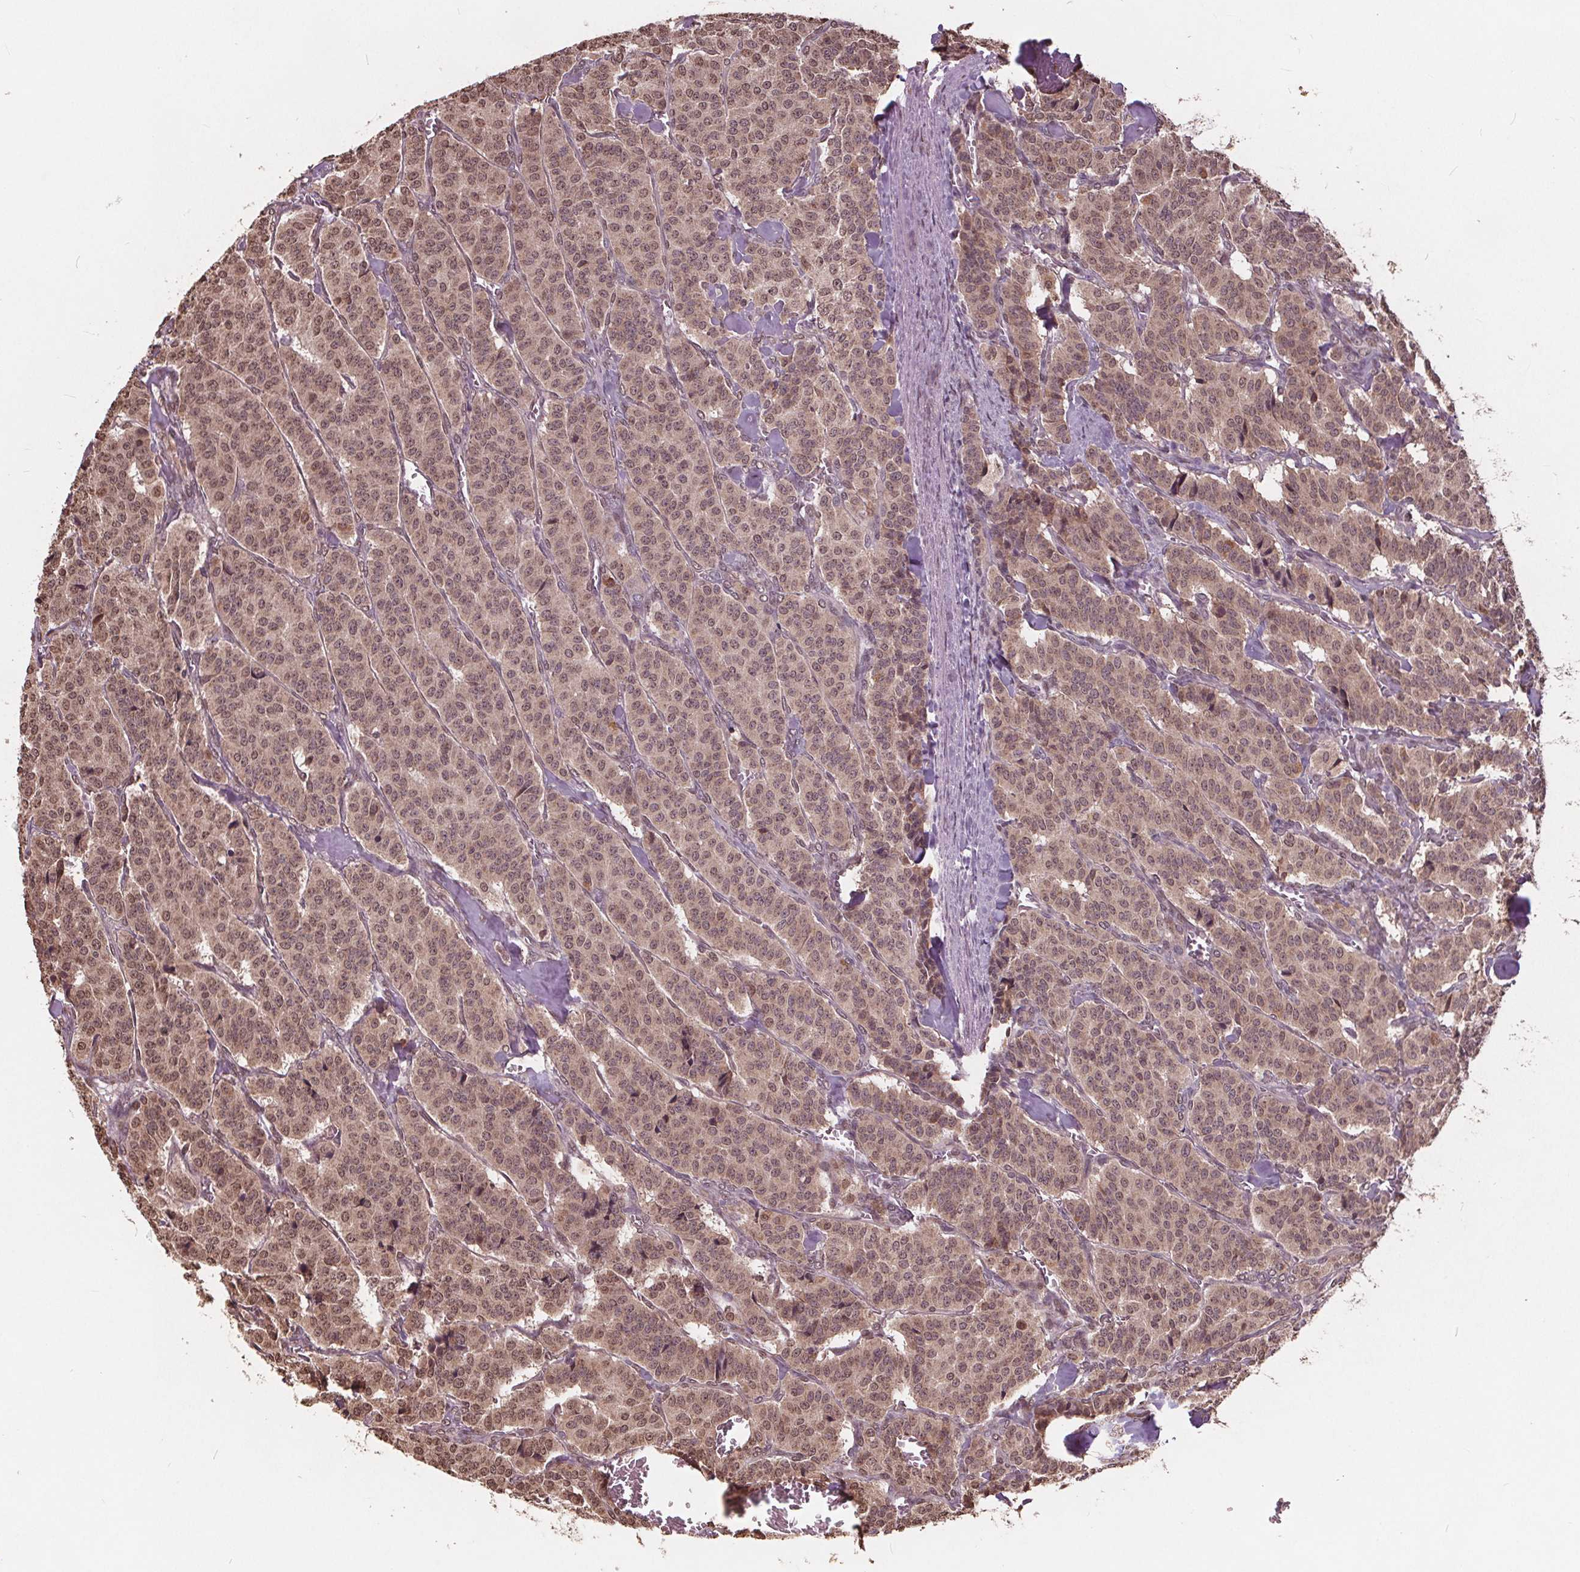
{"staining": {"intensity": "moderate", "quantity": ">75%", "location": "cytoplasmic/membranous,nuclear"}, "tissue": "carcinoid", "cell_type": "Tumor cells", "image_type": "cancer", "snomed": [{"axis": "morphology", "description": "Normal tissue, NOS"}, {"axis": "morphology", "description": "Carcinoid, malignant, NOS"}, {"axis": "topography", "description": "Lung"}], "caption": "Immunohistochemistry (IHC) histopathology image of neoplastic tissue: carcinoid (malignant) stained using IHC demonstrates medium levels of moderate protein expression localized specifically in the cytoplasmic/membranous and nuclear of tumor cells, appearing as a cytoplasmic/membranous and nuclear brown color.", "gene": "HIF1AN", "patient": {"sex": "female", "age": 46}}